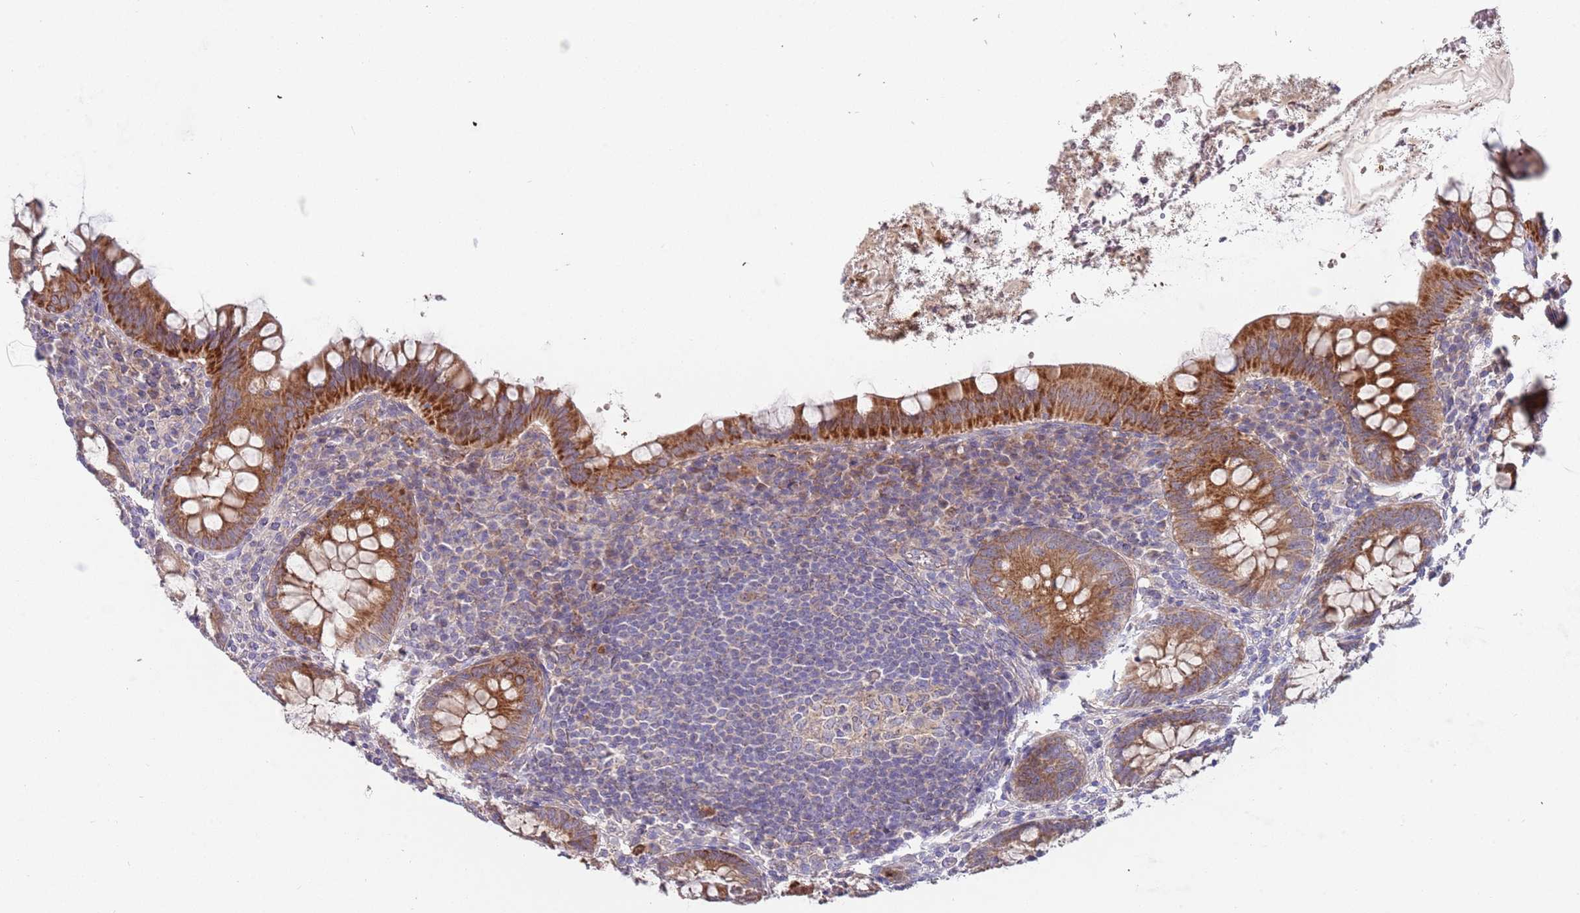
{"staining": {"intensity": "strong", "quantity": ">75%", "location": "cytoplasmic/membranous"}, "tissue": "appendix", "cell_type": "Glandular cells", "image_type": "normal", "snomed": [{"axis": "morphology", "description": "Normal tissue, NOS"}, {"axis": "topography", "description": "Appendix"}], "caption": "DAB immunohistochemical staining of normal appendix demonstrates strong cytoplasmic/membranous protein expression in about >75% of glandular cells.", "gene": "ABCC10", "patient": {"sex": "female", "age": 33}}